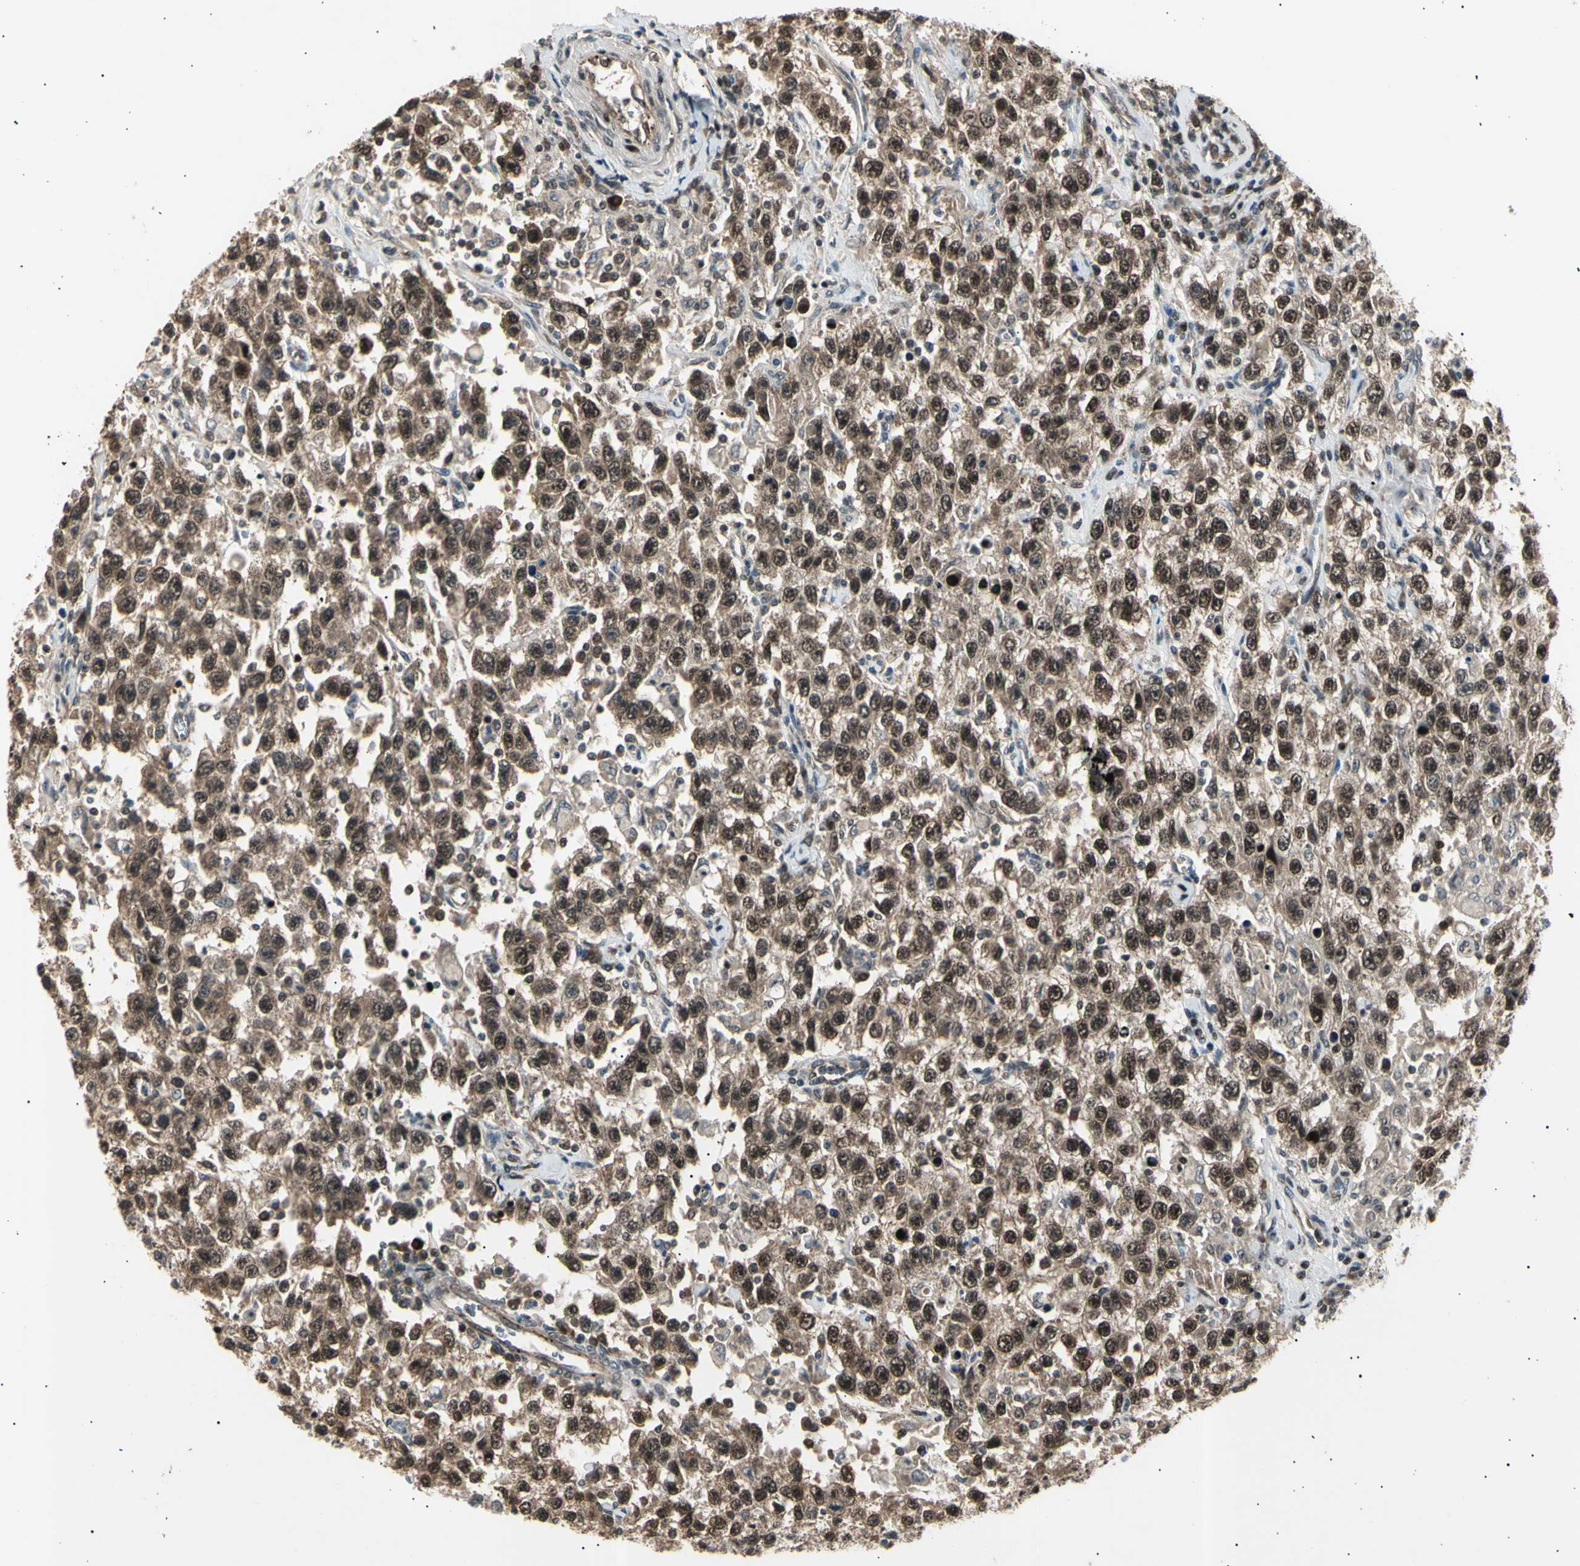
{"staining": {"intensity": "moderate", "quantity": ">75%", "location": "cytoplasmic/membranous,nuclear"}, "tissue": "testis cancer", "cell_type": "Tumor cells", "image_type": "cancer", "snomed": [{"axis": "morphology", "description": "Seminoma, NOS"}, {"axis": "topography", "description": "Testis"}], "caption": "Immunohistochemical staining of human seminoma (testis) reveals medium levels of moderate cytoplasmic/membranous and nuclear positivity in approximately >75% of tumor cells.", "gene": "NUAK2", "patient": {"sex": "male", "age": 41}}